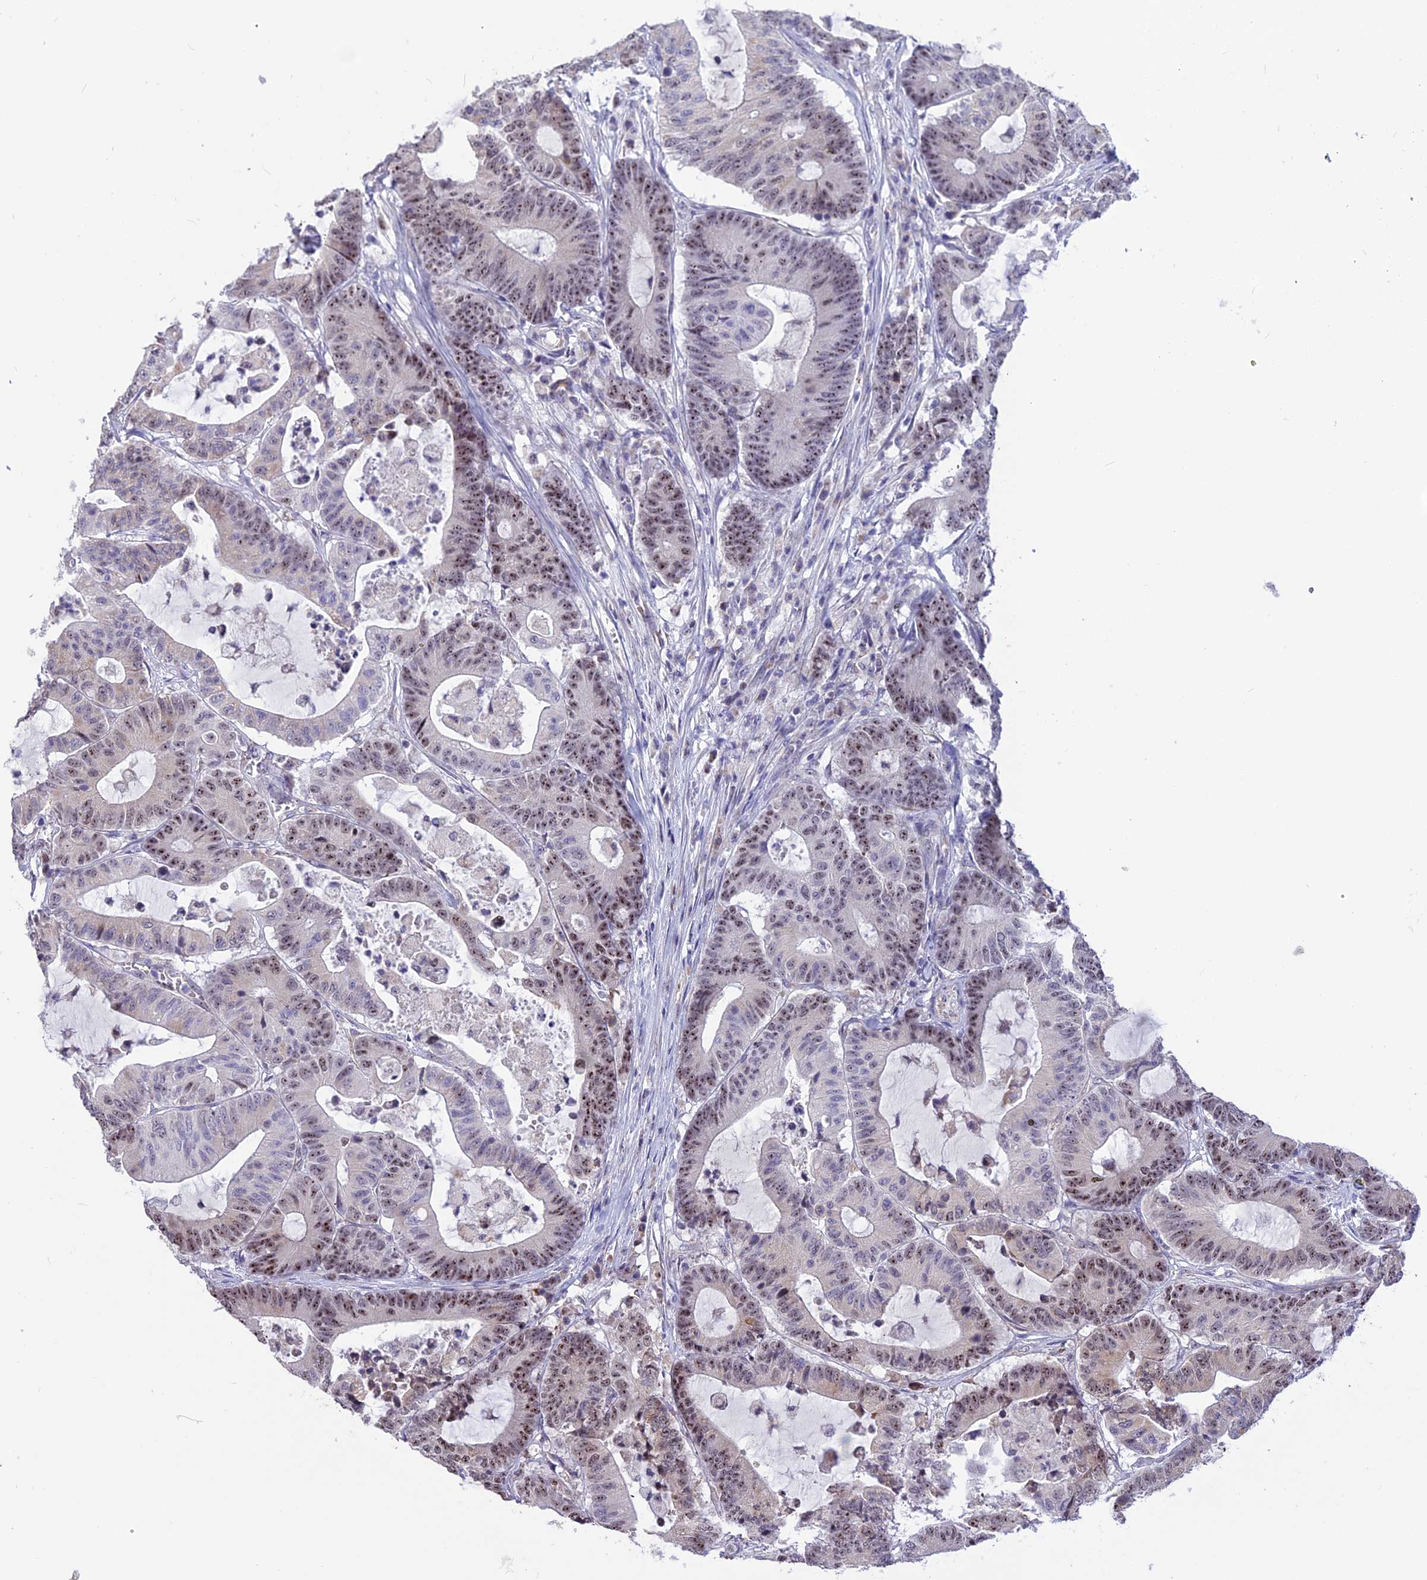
{"staining": {"intensity": "moderate", "quantity": ">75%", "location": "nuclear"}, "tissue": "colorectal cancer", "cell_type": "Tumor cells", "image_type": "cancer", "snomed": [{"axis": "morphology", "description": "Adenocarcinoma, NOS"}, {"axis": "topography", "description": "Colon"}], "caption": "A photomicrograph of human colorectal cancer (adenocarcinoma) stained for a protein demonstrates moderate nuclear brown staining in tumor cells.", "gene": "CMSS1", "patient": {"sex": "female", "age": 84}}